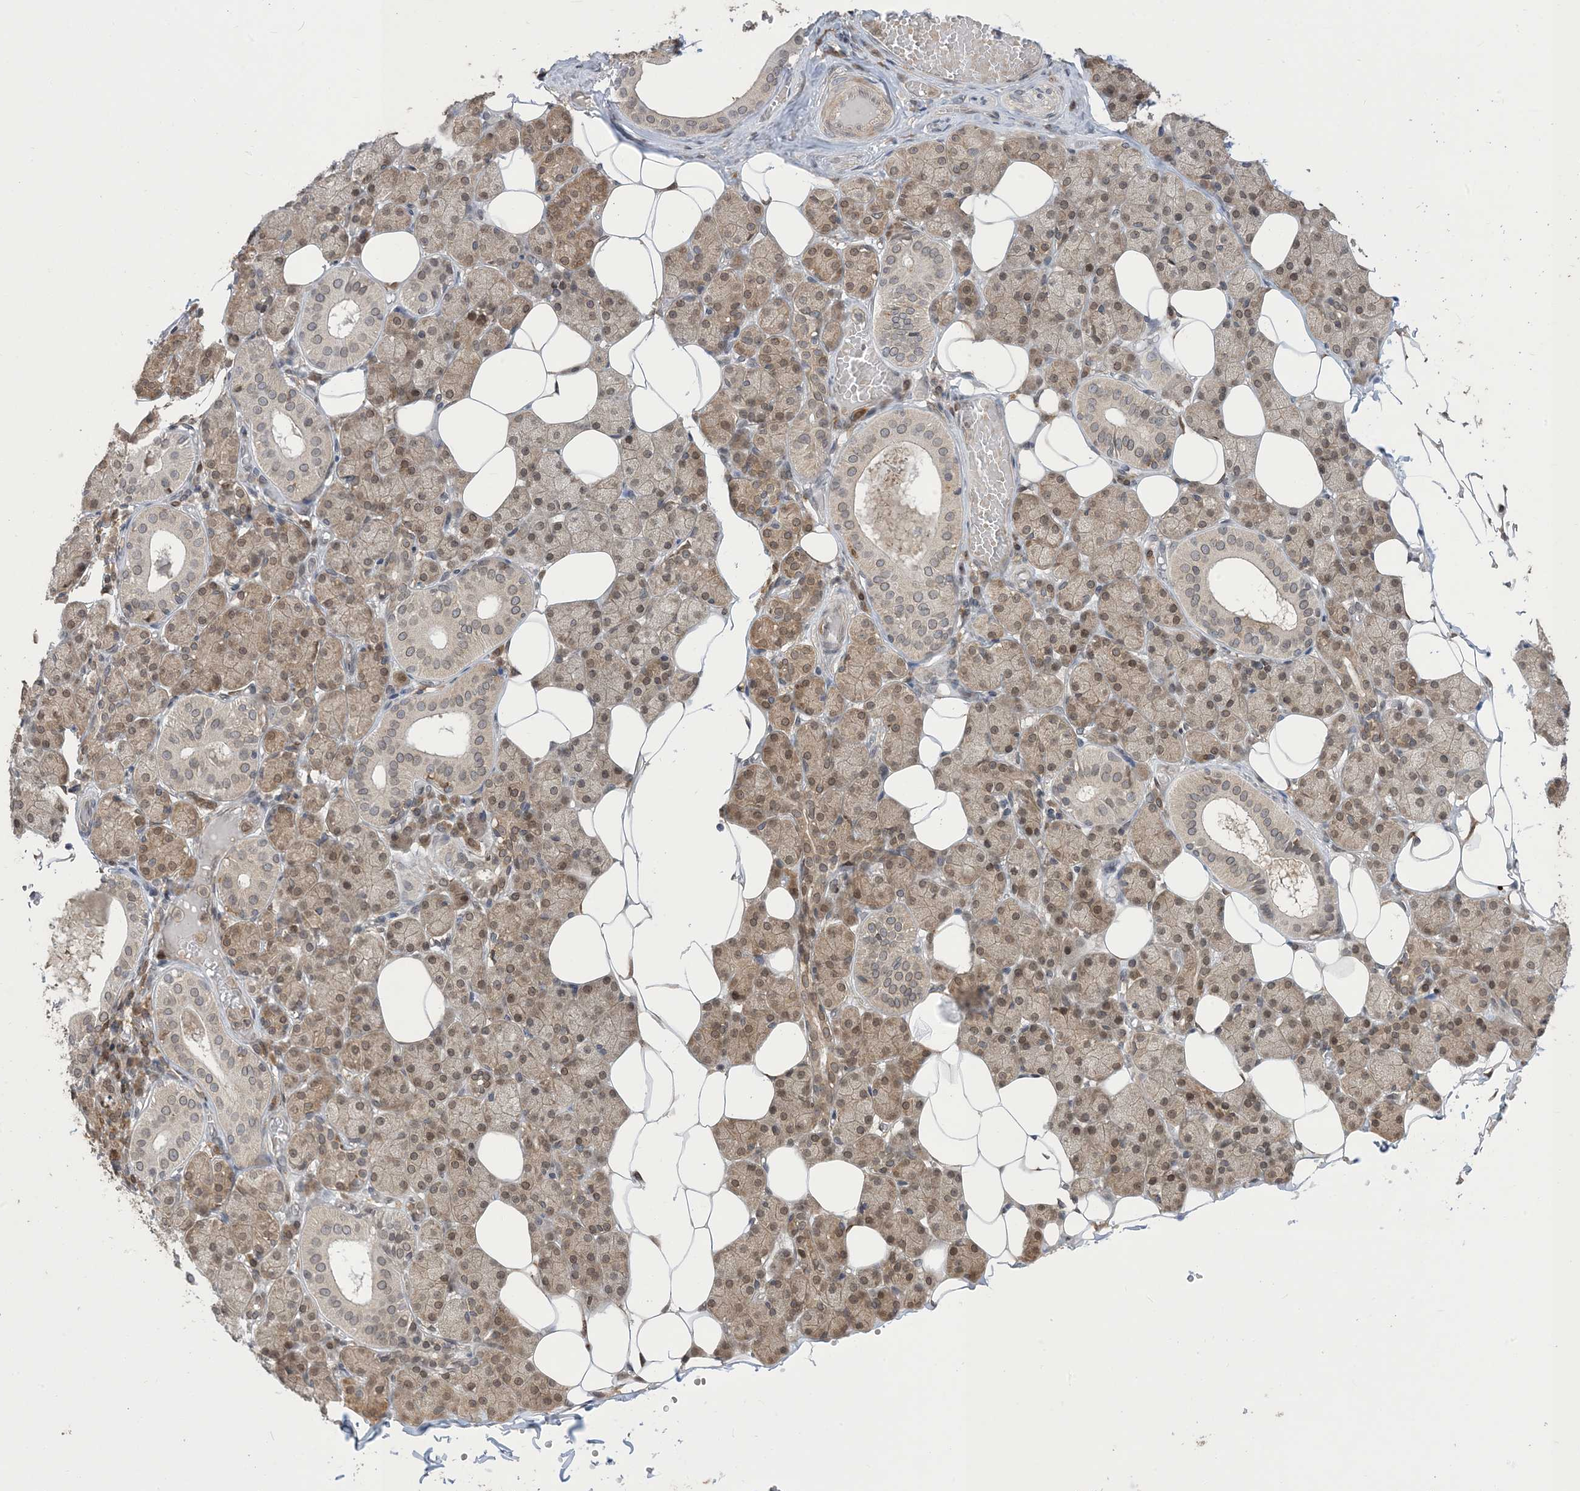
{"staining": {"intensity": "moderate", "quantity": ">75%", "location": "cytoplasmic/membranous,nuclear"}, "tissue": "salivary gland", "cell_type": "Glandular cells", "image_type": "normal", "snomed": [{"axis": "morphology", "description": "Normal tissue, NOS"}, {"axis": "topography", "description": "Salivary gland"}], "caption": "Protein staining displays moderate cytoplasmic/membranous,nuclear positivity in approximately >75% of glandular cells in benign salivary gland. (Stains: DAB in brown, nuclei in blue, Microscopy: brightfield microscopy at high magnification).", "gene": "NAGK", "patient": {"sex": "female", "age": 33}}